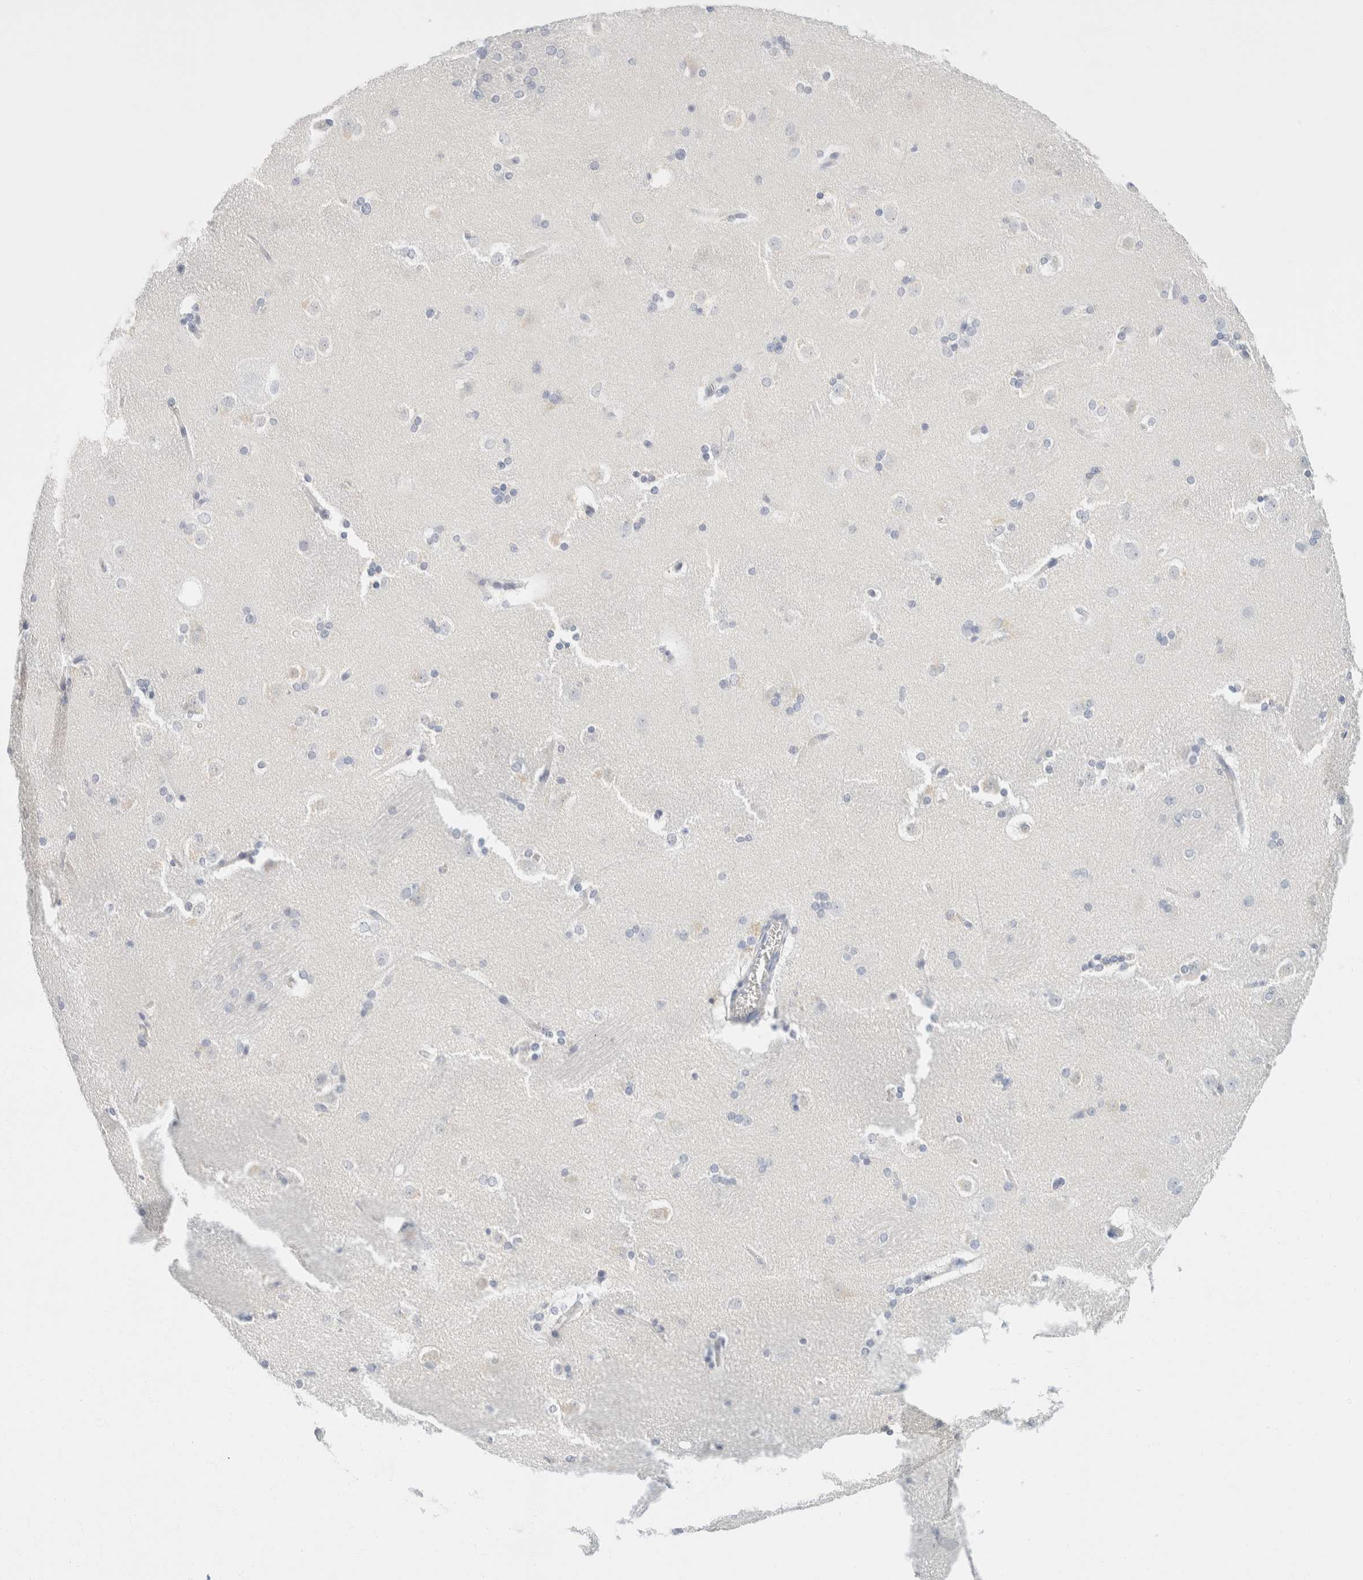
{"staining": {"intensity": "negative", "quantity": "none", "location": "none"}, "tissue": "caudate", "cell_type": "Glial cells", "image_type": "normal", "snomed": [{"axis": "morphology", "description": "Normal tissue, NOS"}, {"axis": "topography", "description": "Lateral ventricle wall"}], "caption": "Immunohistochemical staining of unremarkable human caudate shows no significant expression in glial cells.", "gene": "KRT20", "patient": {"sex": "female", "age": 19}}